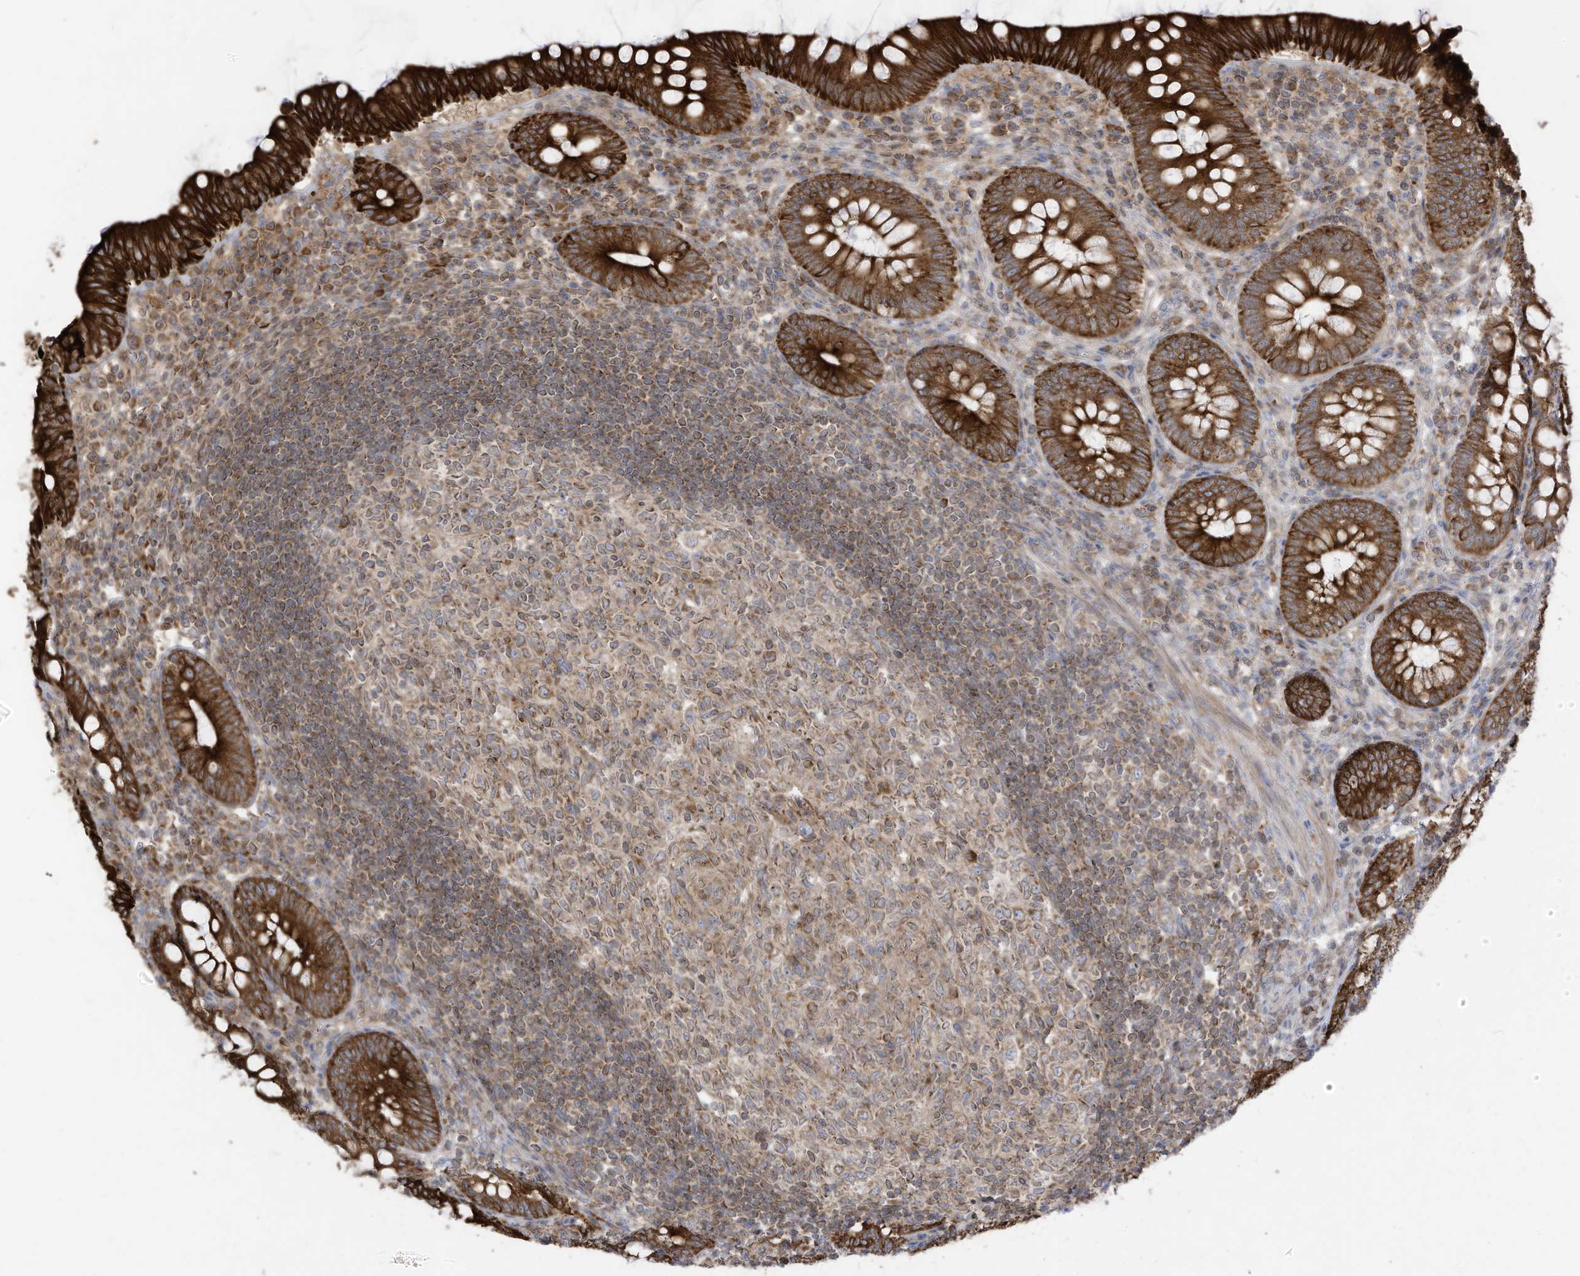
{"staining": {"intensity": "strong", "quantity": ">75%", "location": "cytoplasmic/membranous"}, "tissue": "appendix", "cell_type": "Glandular cells", "image_type": "normal", "snomed": [{"axis": "morphology", "description": "Normal tissue, NOS"}, {"axis": "topography", "description": "Appendix"}], "caption": "High-power microscopy captured an IHC histopathology image of unremarkable appendix, revealing strong cytoplasmic/membranous expression in about >75% of glandular cells. The protein of interest is stained brown, and the nuclei are stained in blue (DAB IHC with brightfield microscopy, high magnification).", "gene": "CGAS", "patient": {"sex": "male", "age": 14}}